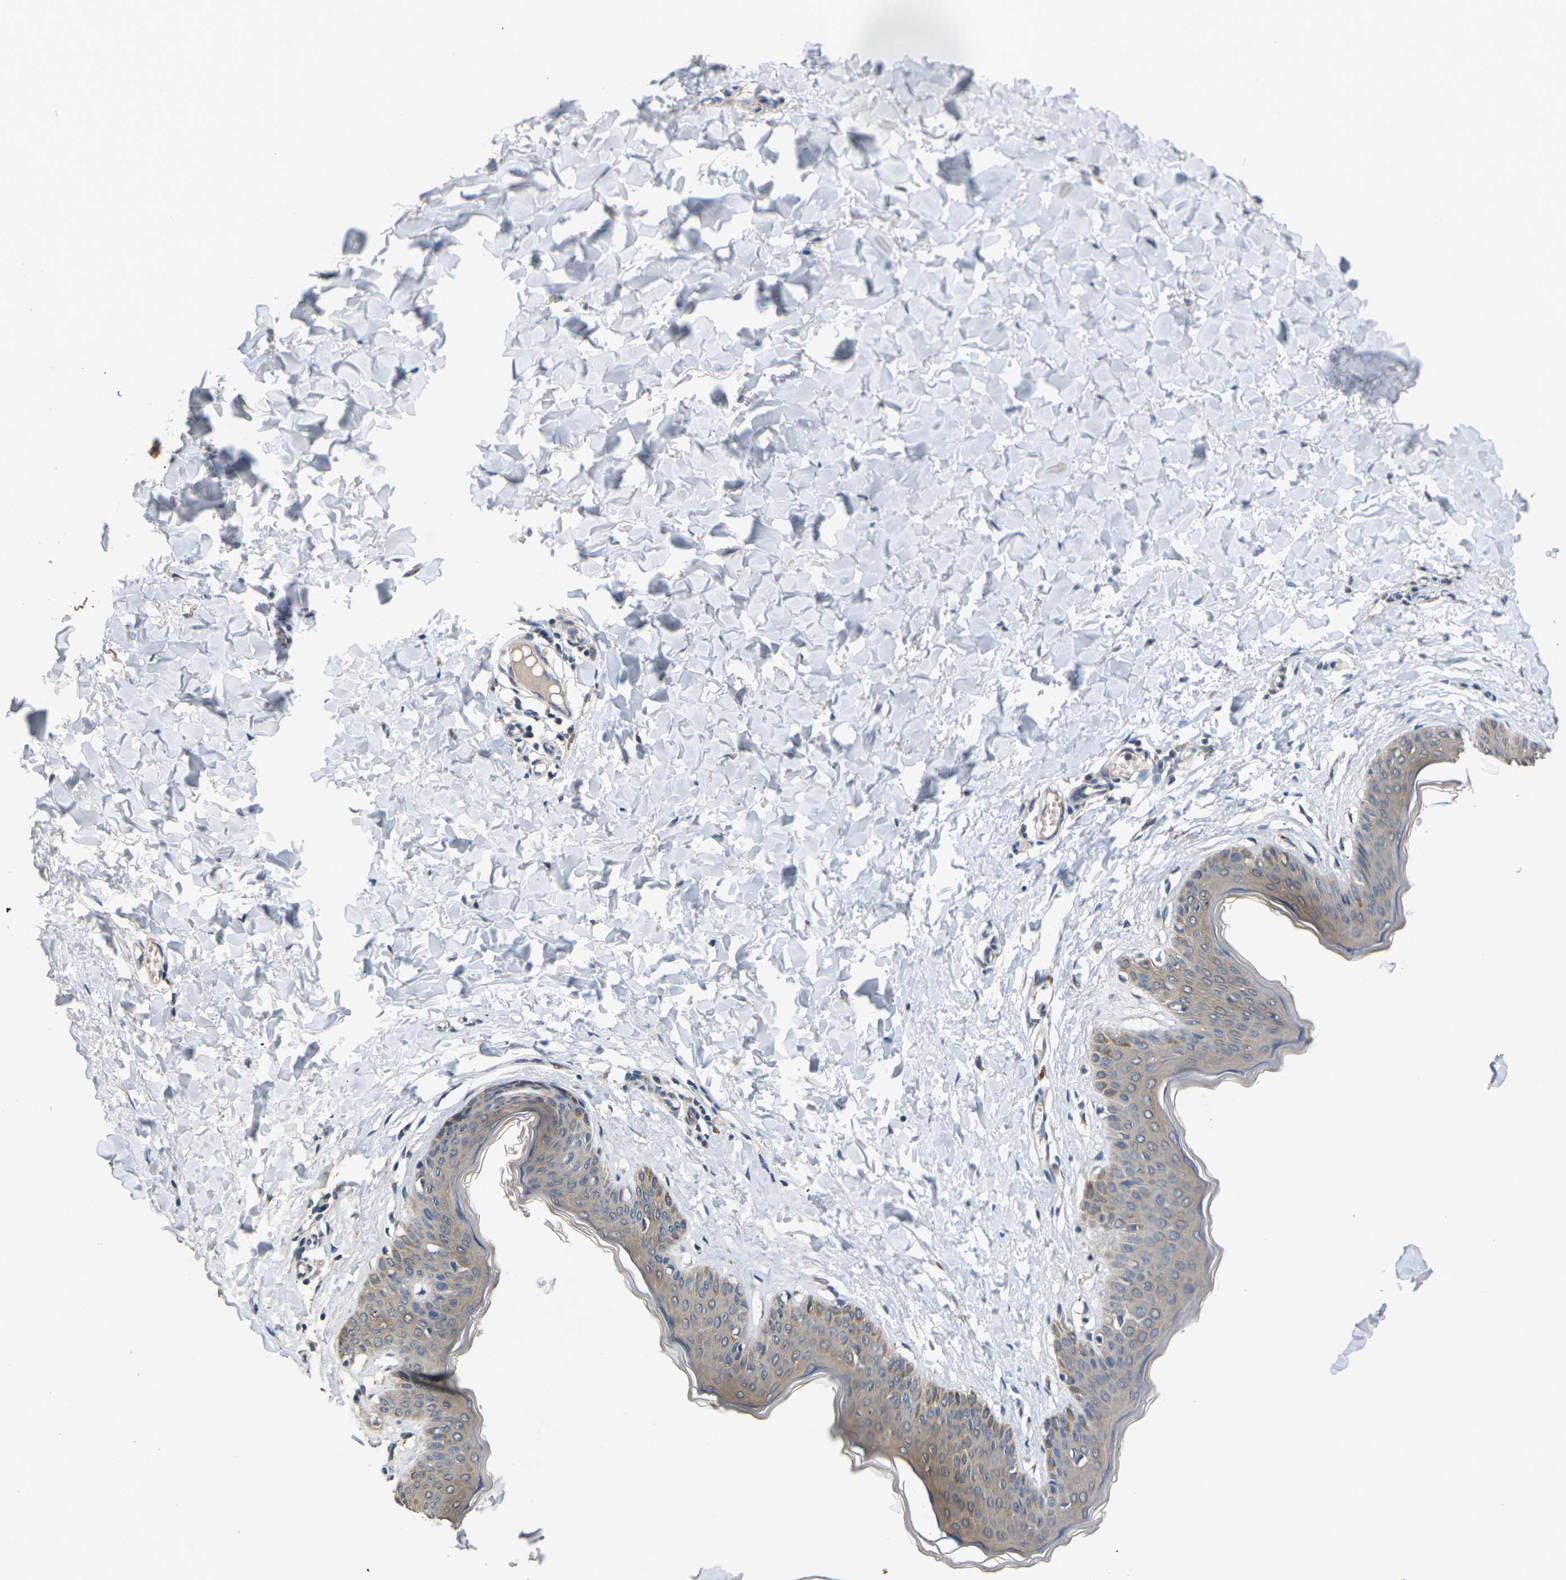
{"staining": {"intensity": "negative", "quantity": "none", "location": "none"}, "tissue": "skin", "cell_type": "Fibroblasts", "image_type": "normal", "snomed": [{"axis": "morphology", "description": "Normal tissue, NOS"}, {"axis": "topography", "description": "Skin"}], "caption": "This photomicrograph is of normal skin stained with immunohistochemistry to label a protein in brown with the nuclei are counter-stained blue. There is no positivity in fibroblasts.", "gene": "SLC2A2", "patient": {"sex": "female", "age": 17}}